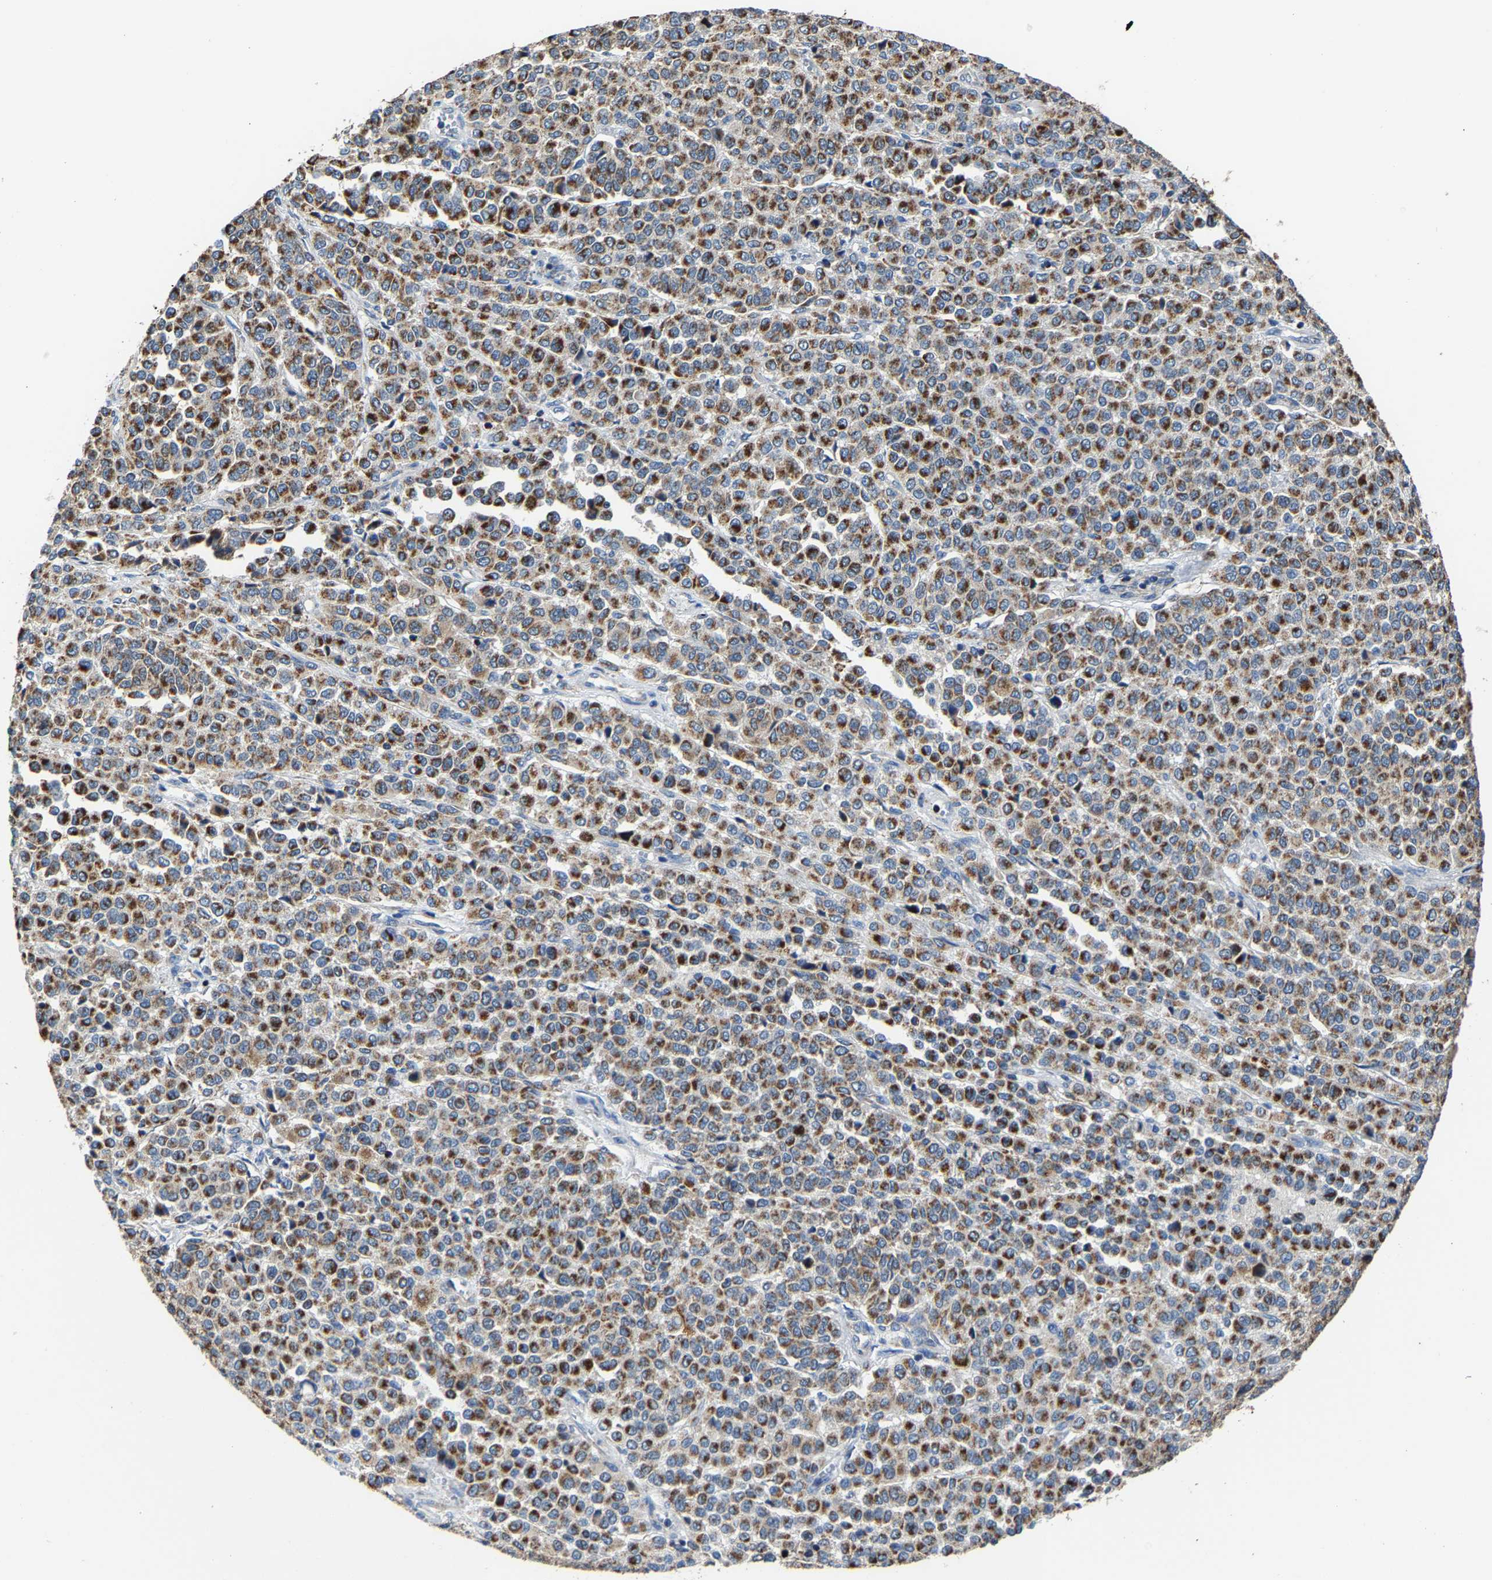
{"staining": {"intensity": "strong", "quantity": ">75%", "location": "cytoplasmic/membranous"}, "tissue": "melanoma", "cell_type": "Tumor cells", "image_type": "cancer", "snomed": [{"axis": "morphology", "description": "Malignant melanoma, Metastatic site"}, {"axis": "topography", "description": "Pancreas"}], "caption": "Malignant melanoma (metastatic site) stained with a protein marker reveals strong staining in tumor cells.", "gene": "AGK", "patient": {"sex": "female", "age": 30}}